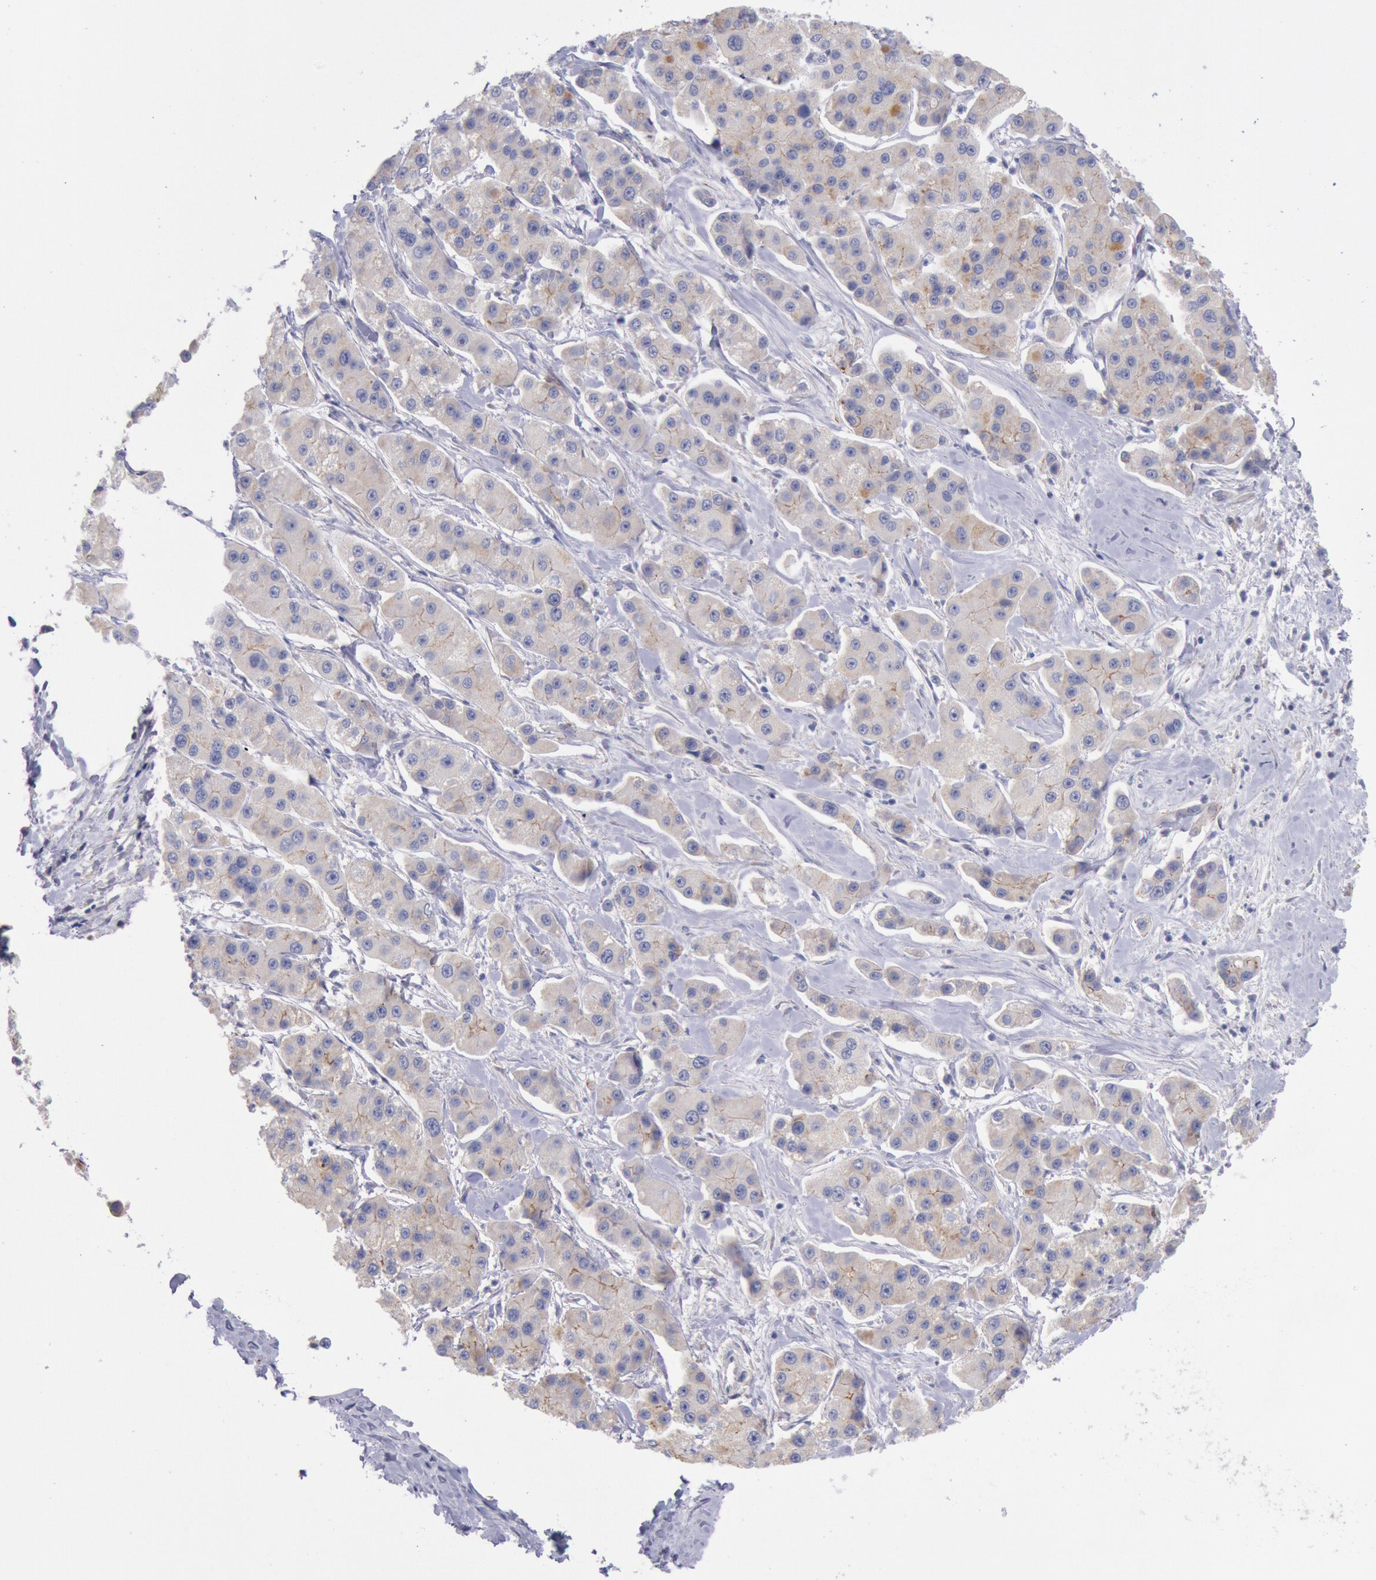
{"staining": {"intensity": "weak", "quantity": ">75%", "location": "cytoplasmic/membranous"}, "tissue": "liver cancer", "cell_type": "Tumor cells", "image_type": "cancer", "snomed": [{"axis": "morphology", "description": "Carcinoma, Hepatocellular, NOS"}, {"axis": "topography", "description": "Liver"}], "caption": "Liver cancer (hepatocellular carcinoma) stained with a brown dye shows weak cytoplasmic/membranous positive staining in about >75% of tumor cells.", "gene": "GAL3ST1", "patient": {"sex": "female", "age": 85}}